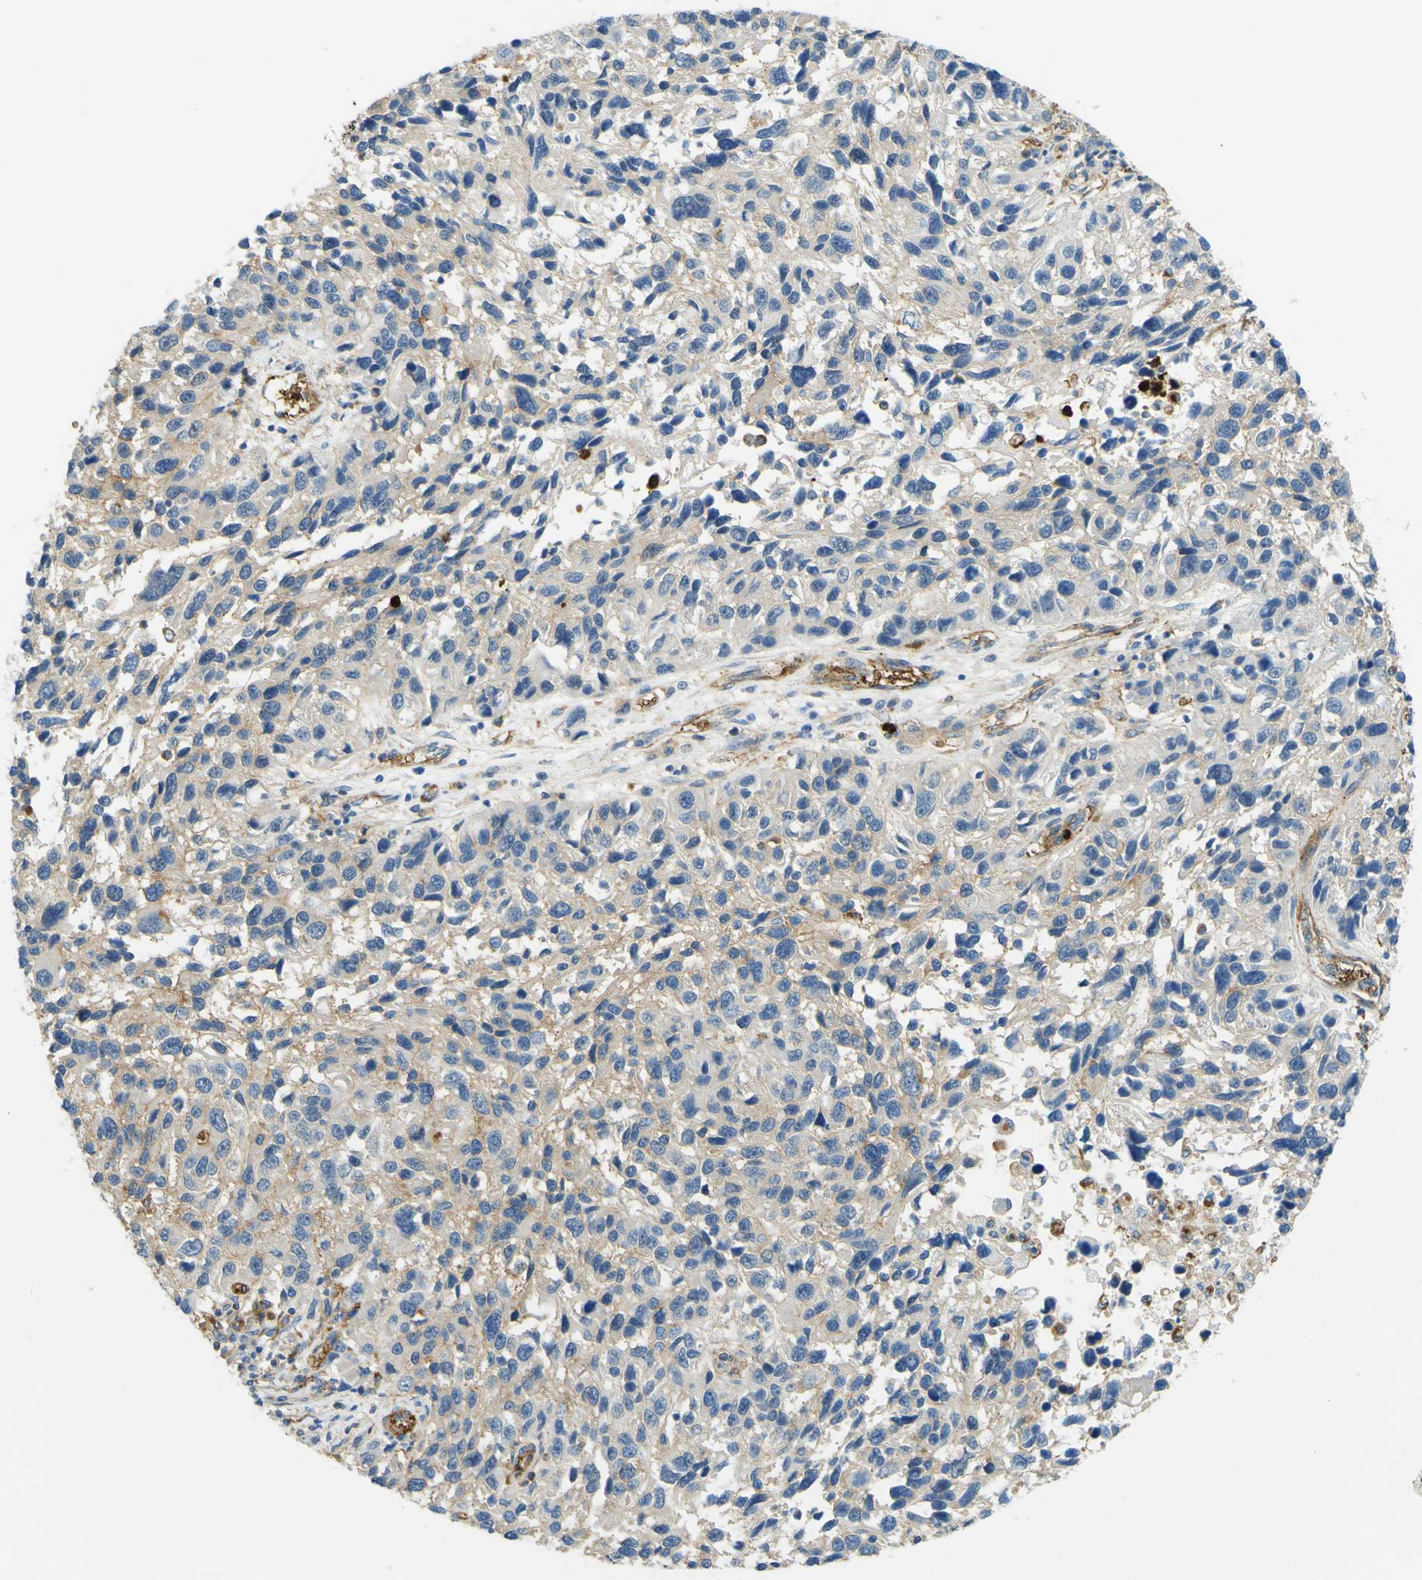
{"staining": {"intensity": "weak", "quantity": "<25%", "location": "cytoplasmic/membranous"}, "tissue": "melanoma", "cell_type": "Tumor cells", "image_type": "cancer", "snomed": [{"axis": "morphology", "description": "Malignant melanoma, NOS"}, {"axis": "topography", "description": "Skin"}], "caption": "There is no significant staining in tumor cells of malignant melanoma. The staining is performed using DAB brown chromogen with nuclei counter-stained in using hematoxylin.", "gene": "PLXDC1", "patient": {"sex": "male", "age": 53}}